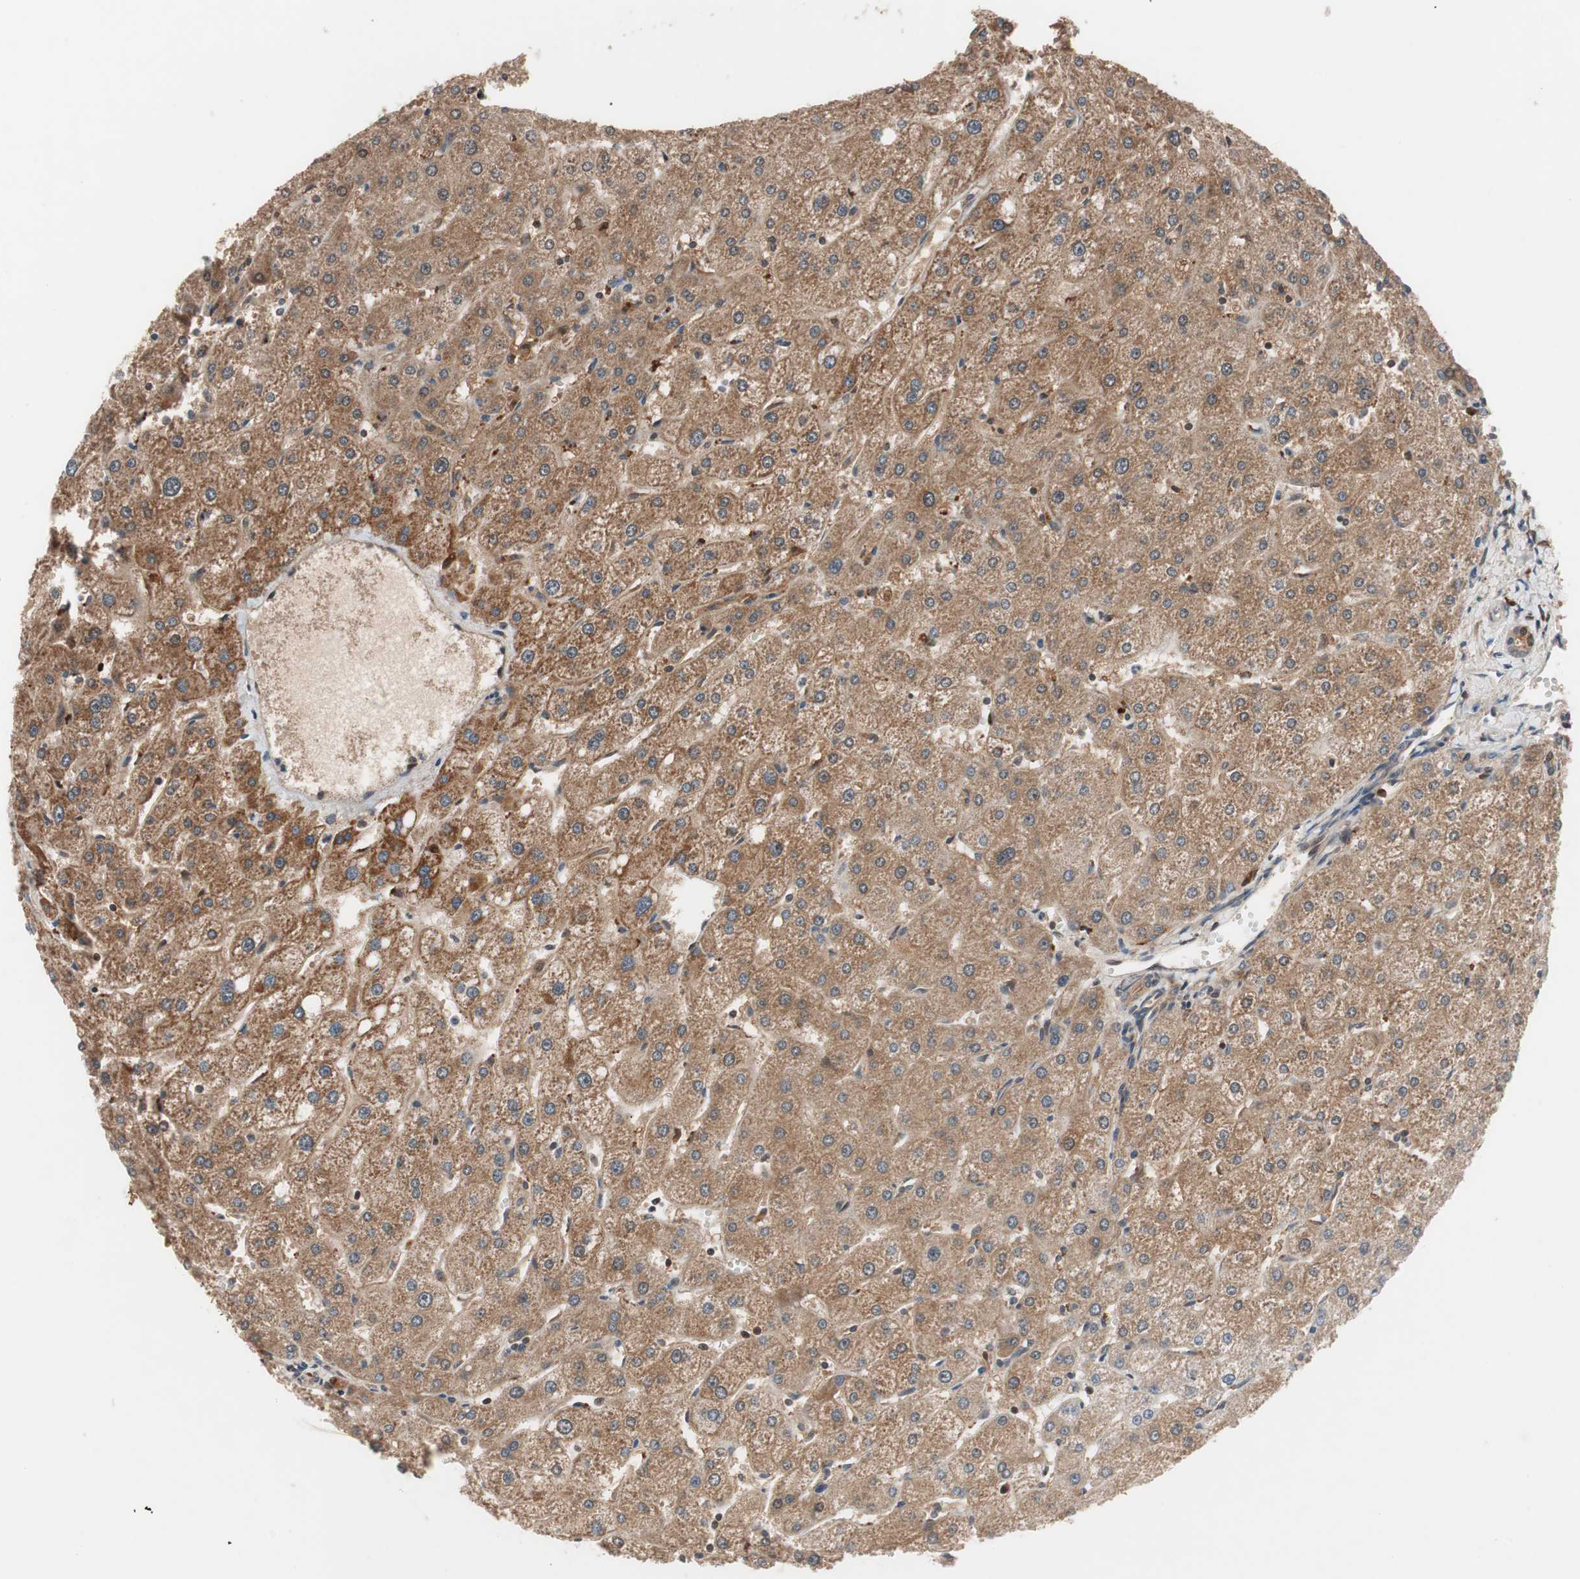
{"staining": {"intensity": "moderate", "quantity": ">75%", "location": "cytoplasmic/membranous"}, "tissue": "liver", "cell_type": "Cholangiocytes", "image_type": "normal", "snomed": [{"axis": "morphology", "description": "Normal tissue, NOS"}, {"axis": "topography", "description": "Liver"}], "caption": "A high-resolution micrograph shows immunohistochemistry staining of benign liver, which demonstrates moderate cytoplasmic/membranous expression in approximately >75% of cholangiocytes.", "gene": "NF2", "patient": {"sex": "male", "age": 67}}